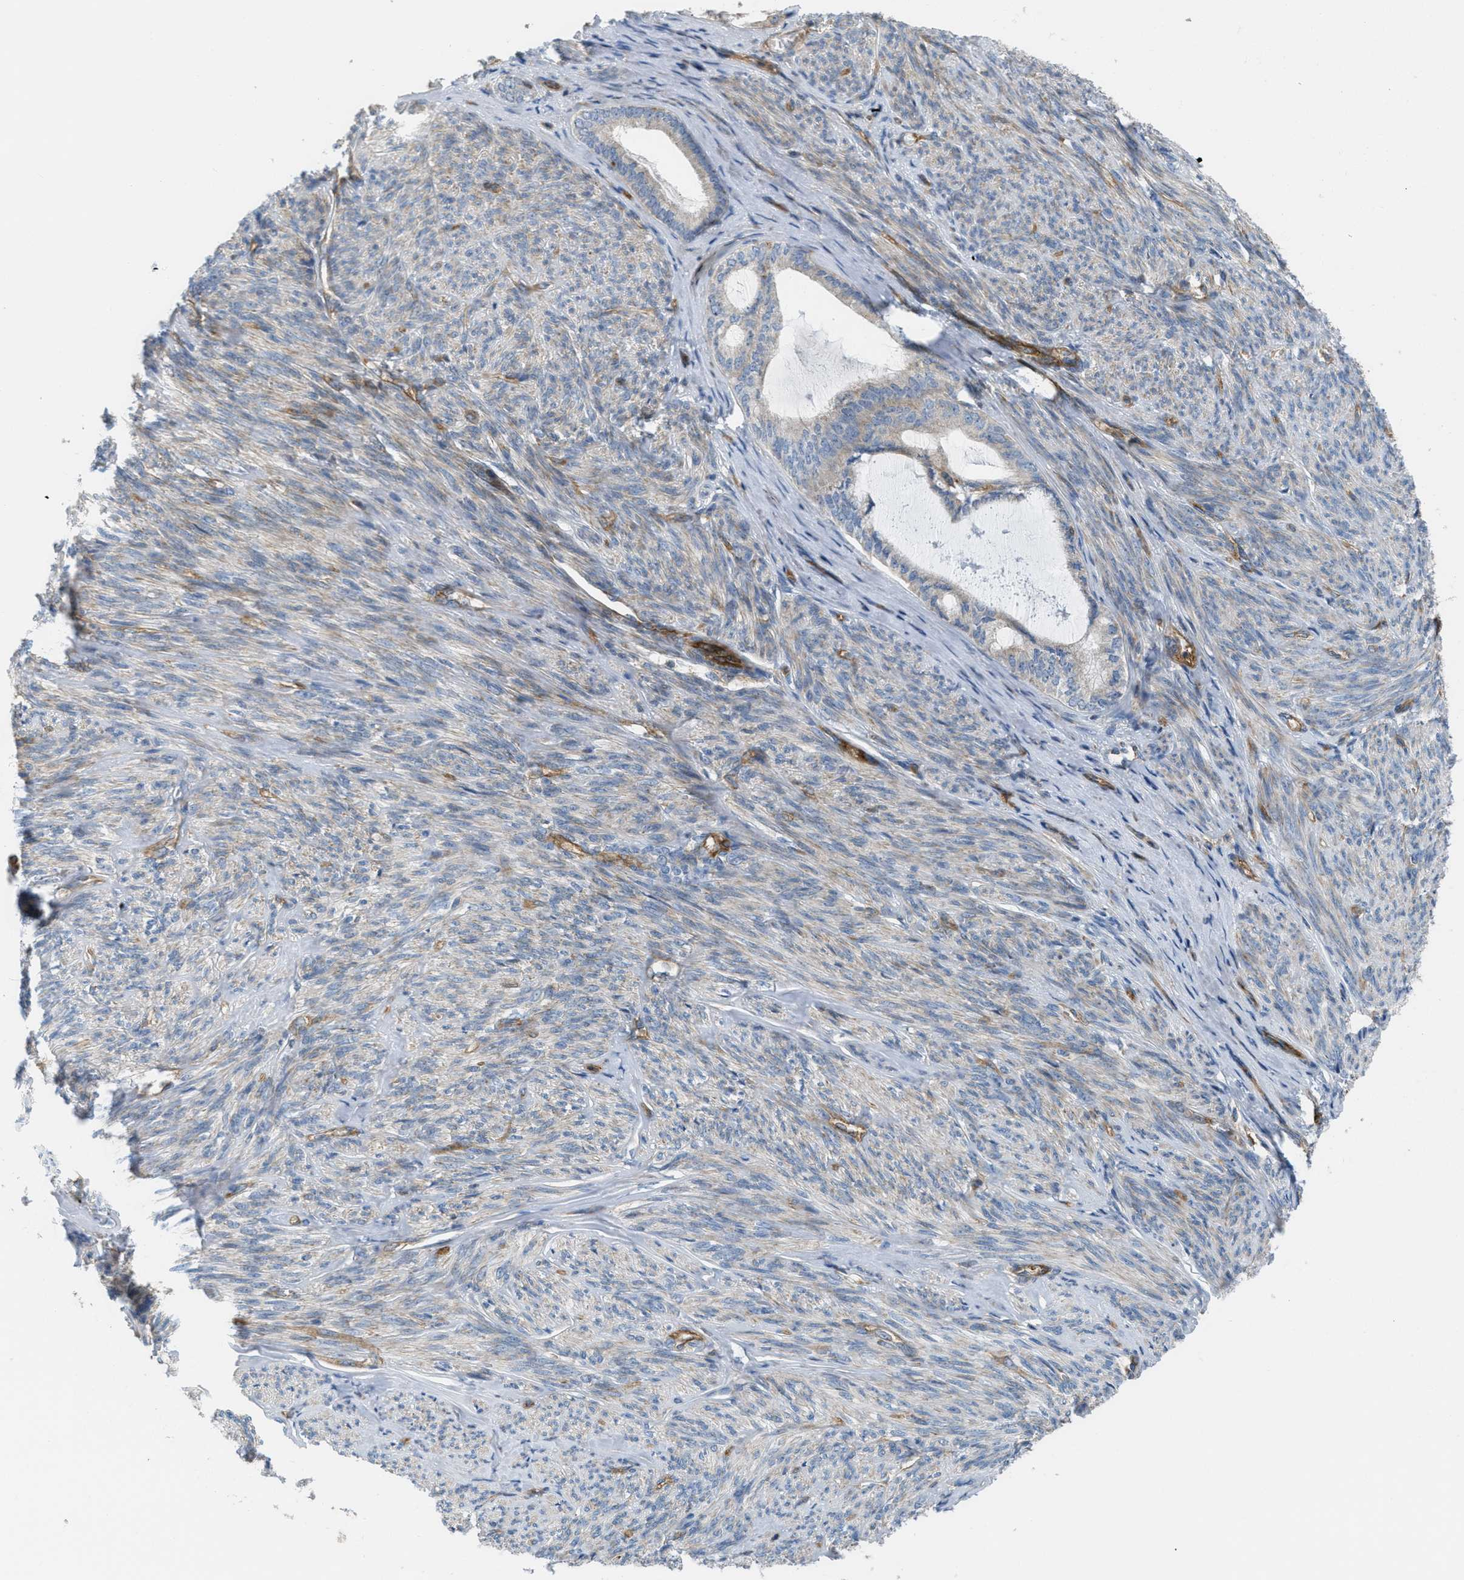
{"staining": {"intensity": "moderate", "quantity": "25%-75%", "location": "cytoplasmic/membranous"}, "tissue": "endometrial cancer", "cell_type": "Tumor cells", "image_type": "cancer", "snomed": [{"axis": "morphology", "description": "Adenocarcinoma, NOS"}, {"axis": "topography", "description": "Endometrium"}], "caption": "Human endometrial cancer stained for a protein (brown) exhibits moderate cytoplasmic/membranous positive staining in about 25%-75% of tumor cells.", "gene": "ATP2A3", "patient": {"sex": "female", "age": 86}}